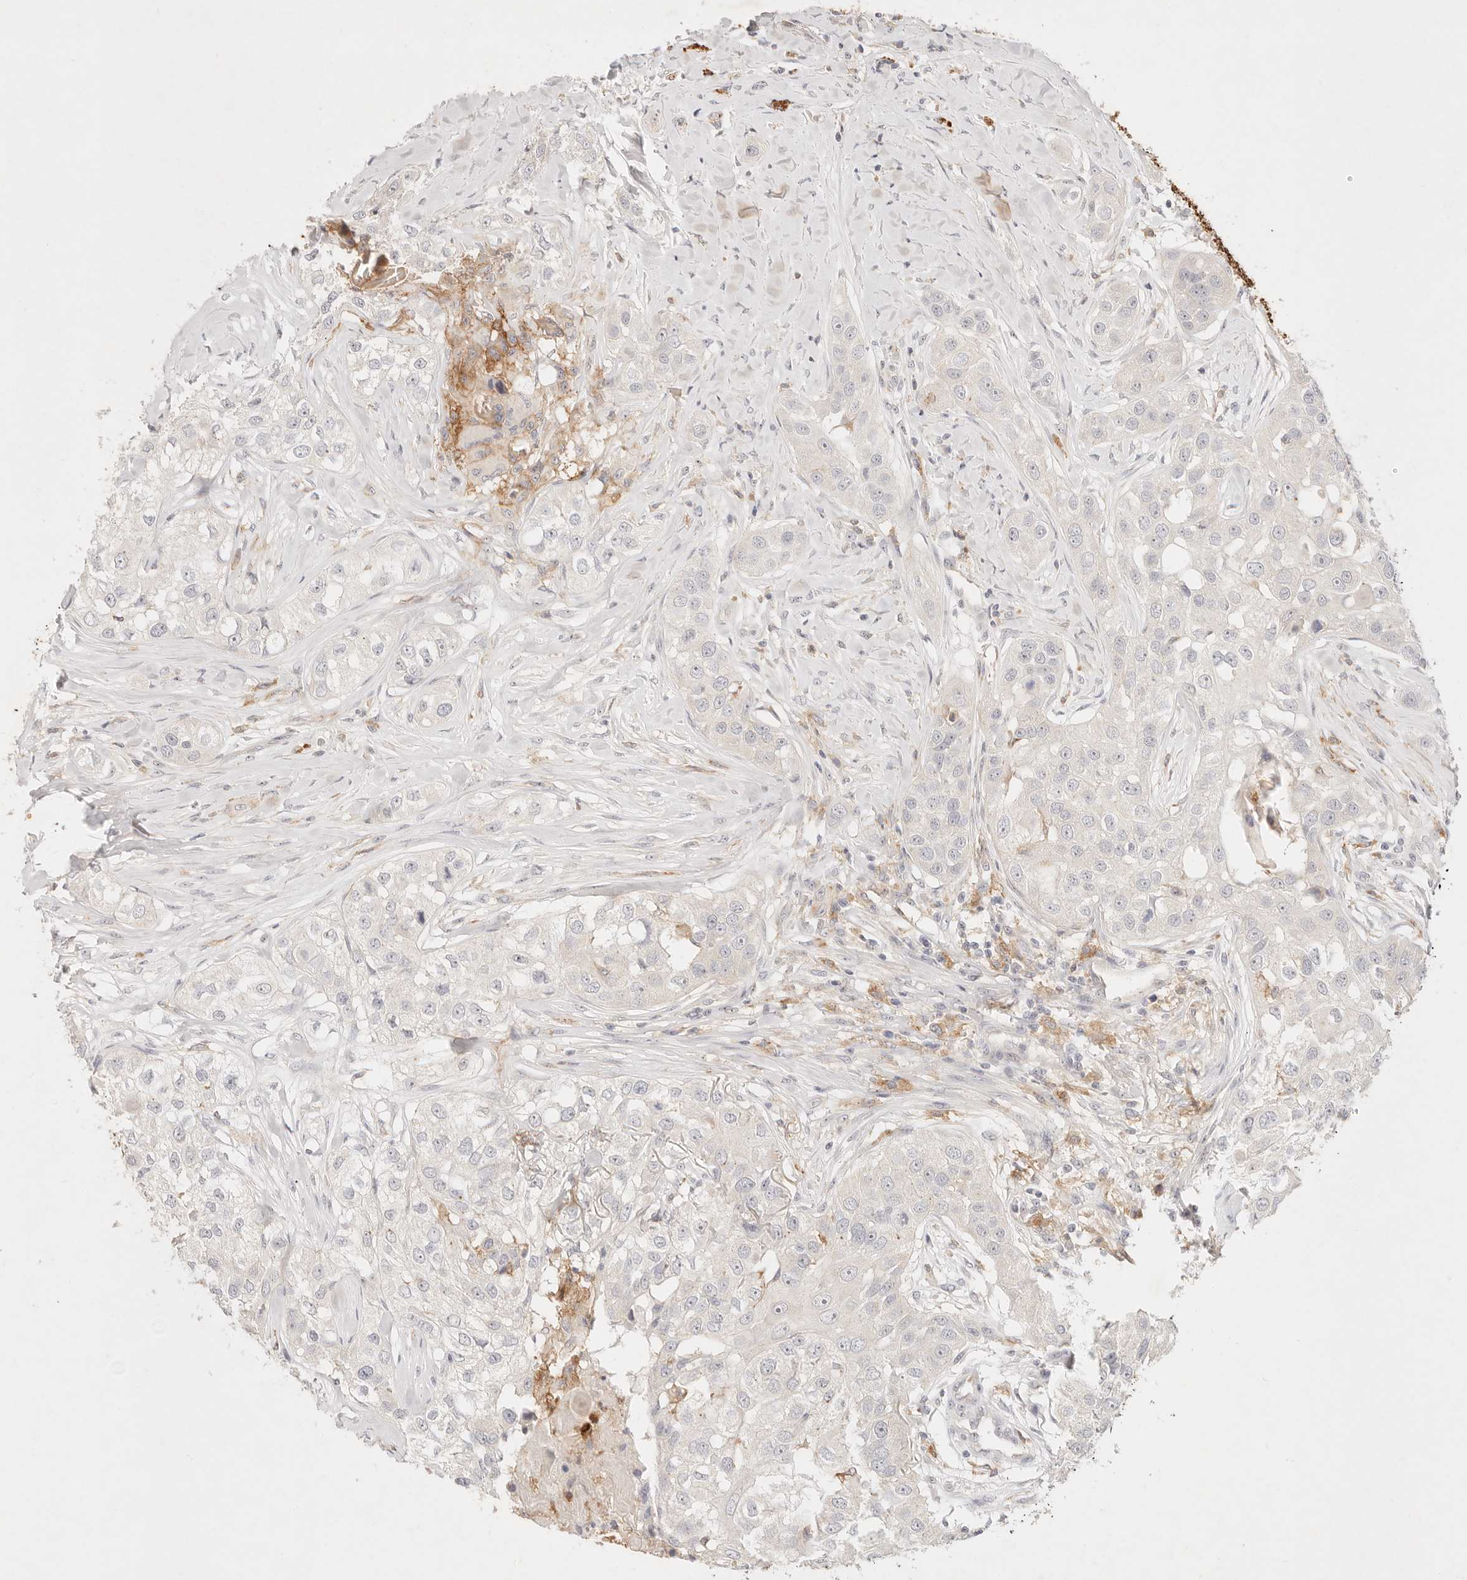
{"staining": {"intensity": "negative", "quantity": "none", "location": "none"}, "tissue": "head and neck cancer", "cell_type": "Tumor cells", "image_type": "cancer", "snomed": [{"axis": "morphology", "description": "Normal tissue, NOS"}, {"axis": "morphology", "description": "Squamous cell carcinoma, NOS"}, {"axis": "topography", "description": "Skeletal muscle"}, {"axis": "topography", "description": "Head-Neck"}], "caption": "This is an immunohistochemistry (IHC) image of head and neck squamous cell carcinoma. There is no staining in tumor cells.", "gene": "GPR84", "patient": {"sex": "male", "age": 51}}